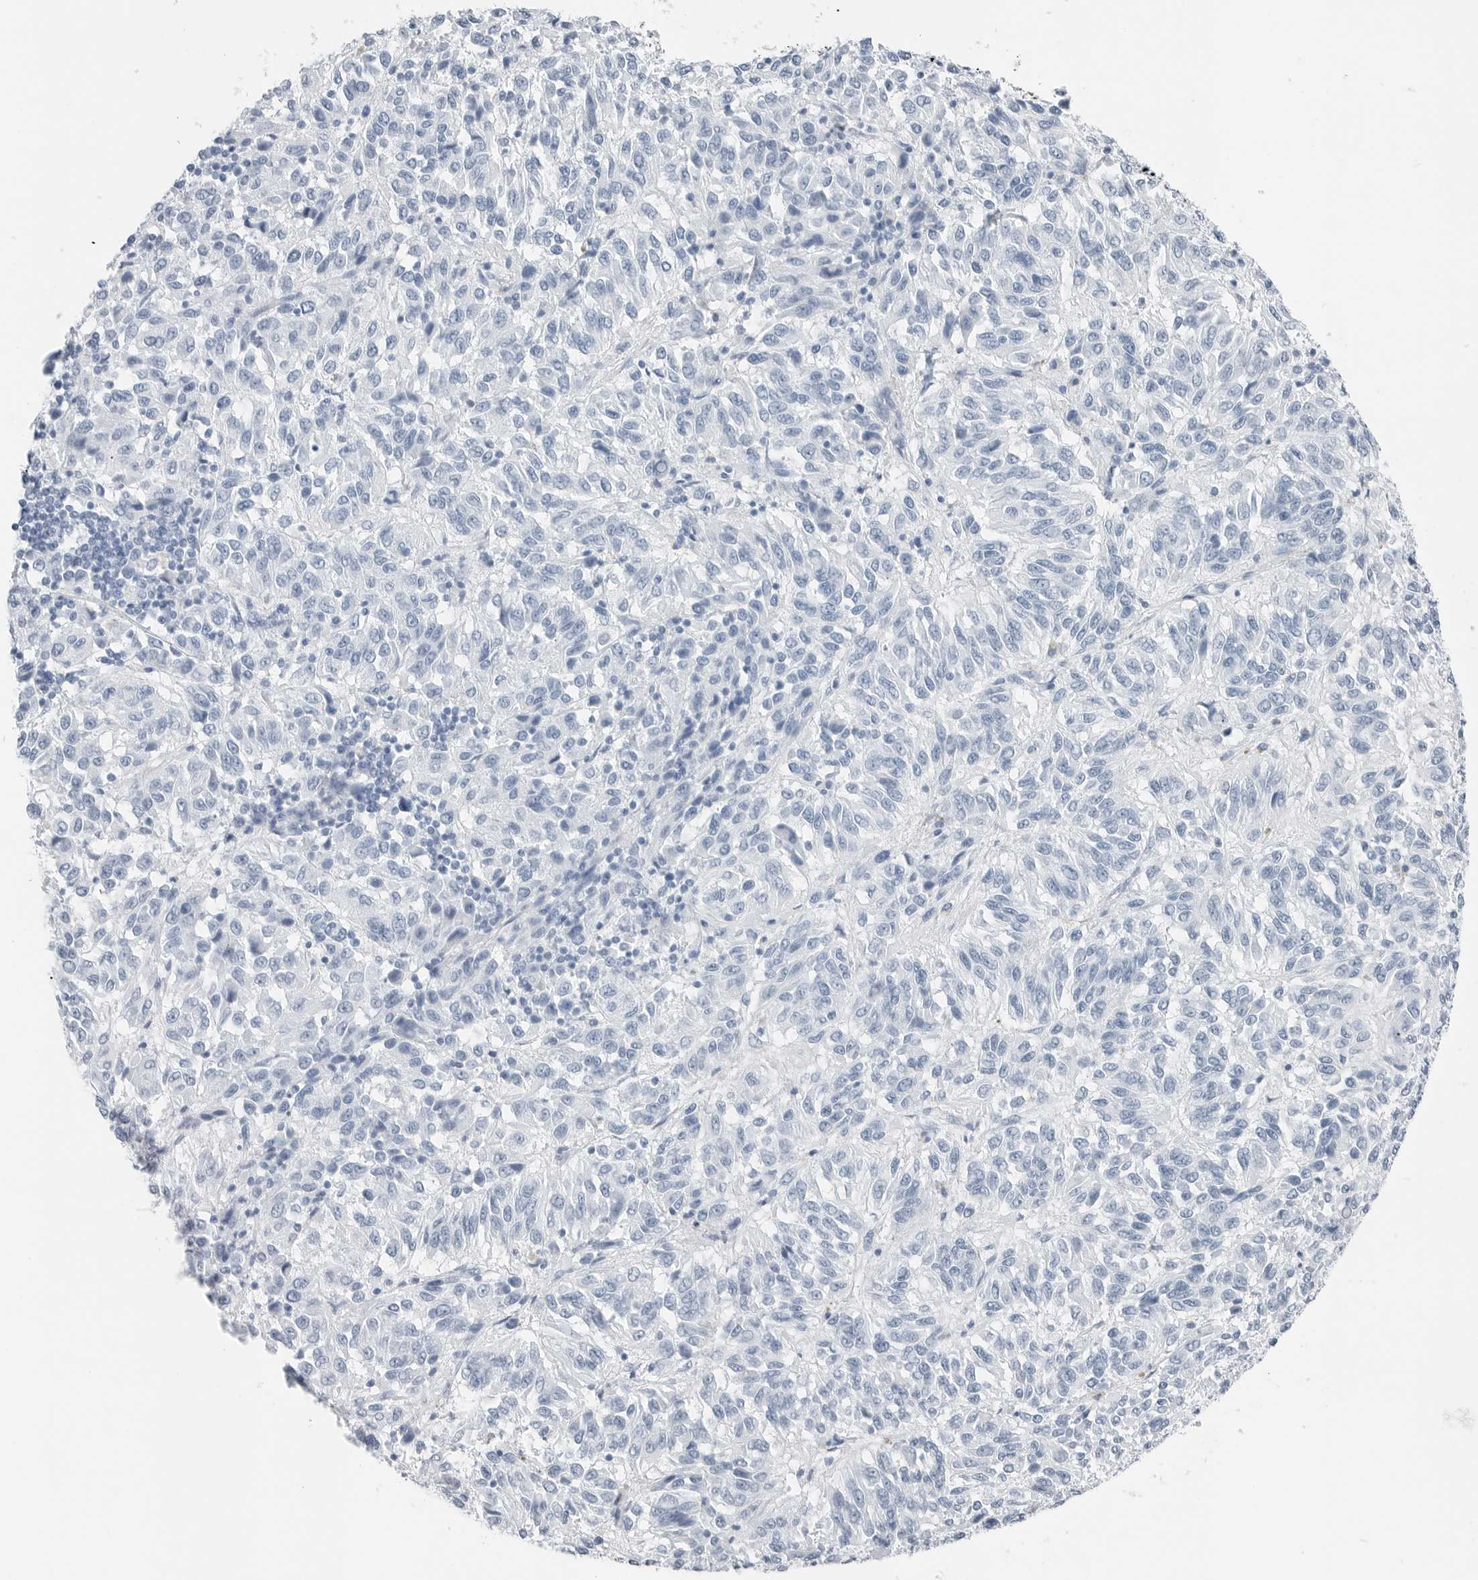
{"staining": {"intensity": "negative", "quantity": "none", "location": "none"}, "tissue": "melanoma", "cell_type": "Tumor cells", "image_type": "cancer", "snomed": [{"axis": "morphology", "description": "Malignant melanoma, Metastatic site"}, {"axis": "topography", "description": "Lung"}], "caption": "Immunohistochemistry (IHC) of malignant melanoma (metastatic site) displays no positivity in tumor cells.", "gene": "SLPI", "patient": {"sex": "male", "age": 64}}